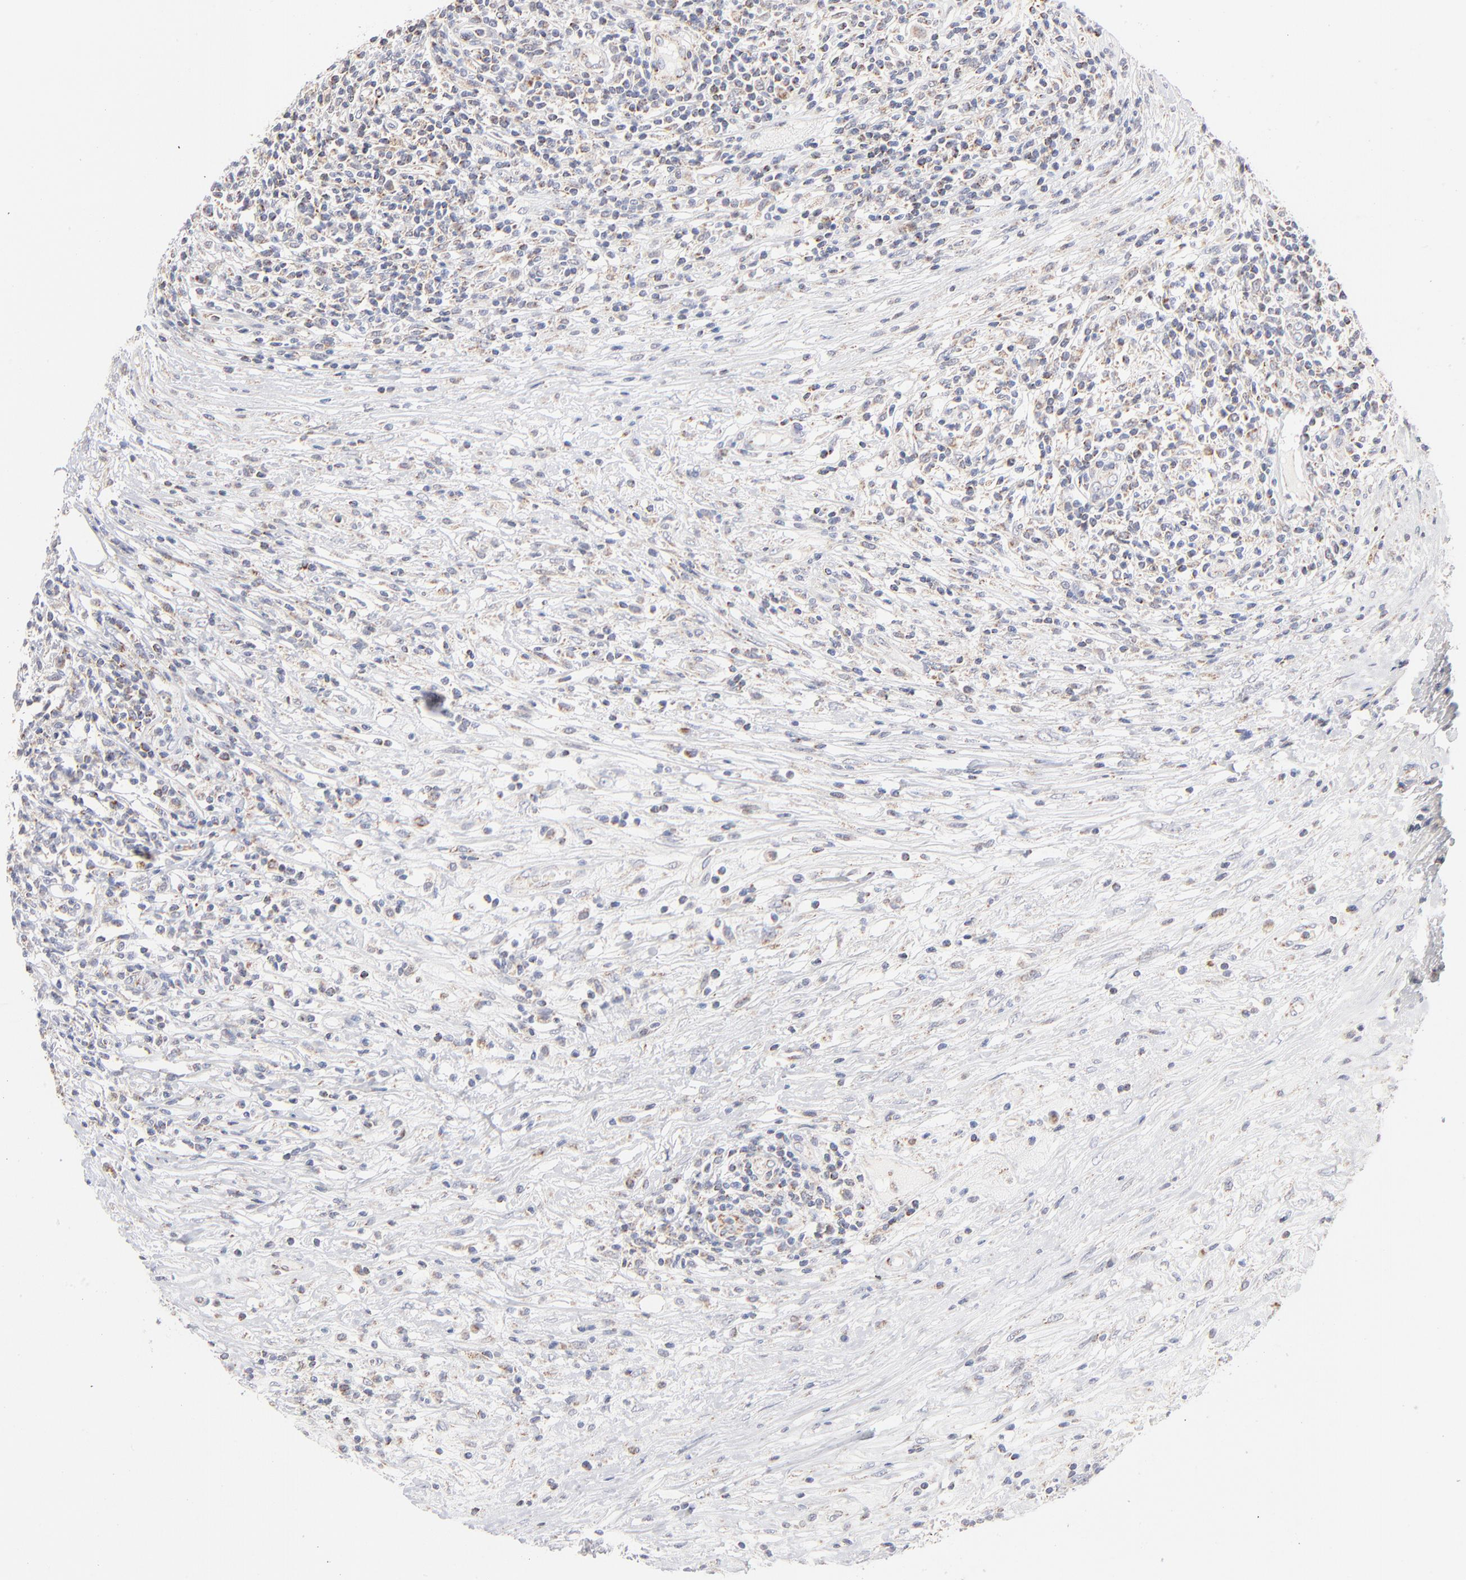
{"staining": {"intensity": "moderate", "quantity": "25%-75%", "location": "cytoplasmic/membranous"}, "tissue": "lymphoma", "cell_type": "Tumor cells", "image_type": "cancer", "snomed": [{"axis": "morphology", "description": "Malignant lymphoma, non-Hodgkin's type, High grade"}, {"axis": "topography", "description": "Lymph node"}], "caption": "Lymphoma was stained to show a protein in brown. There is medium levels of moderate cytoplasmic/membranous positivity in about 25%-75% of tumor cells.", "gene": "MRPL58", "patient": {"sex": "female", "age": 84}}